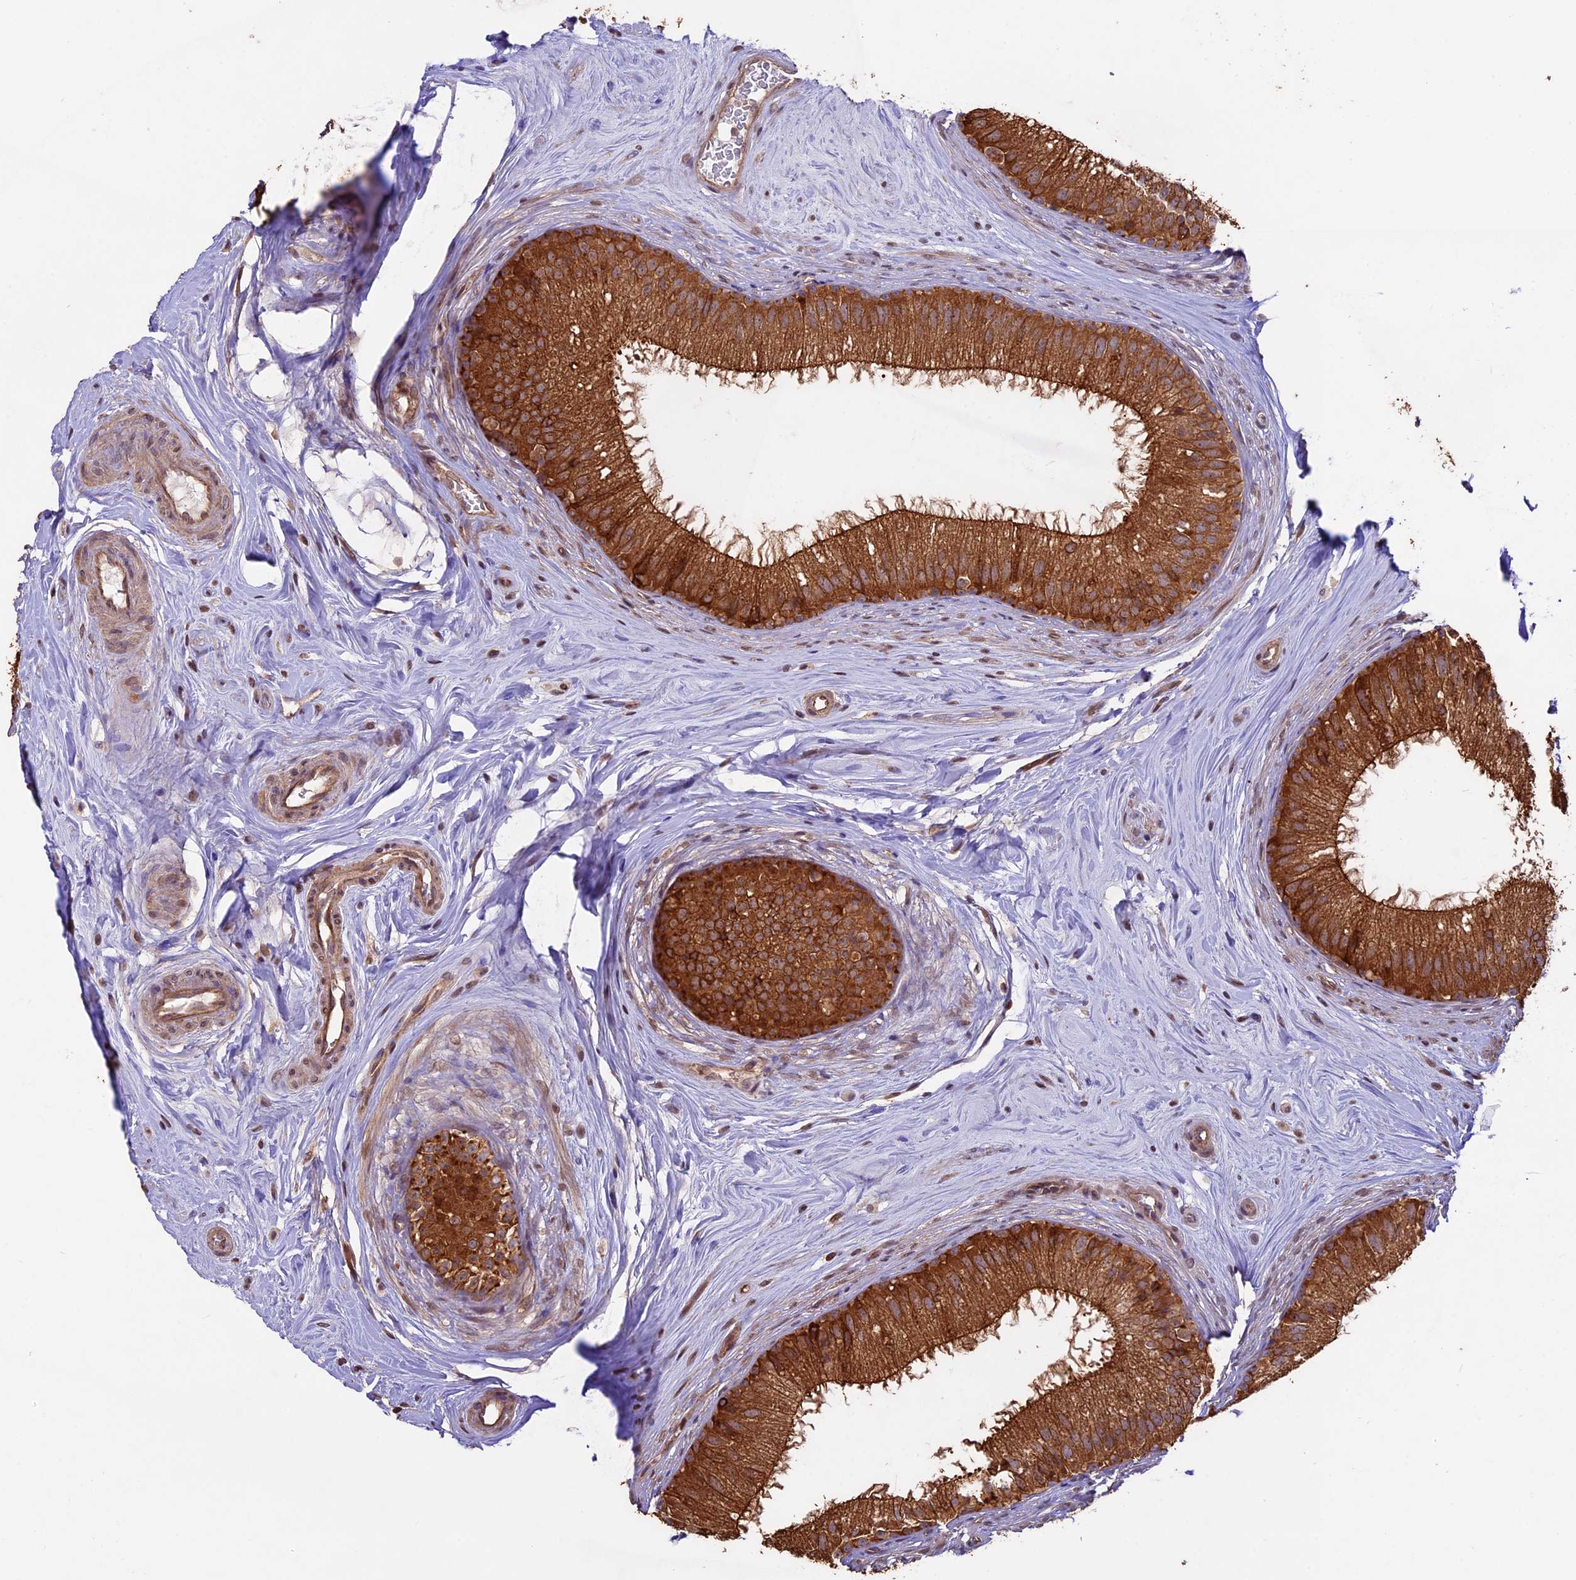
{"staining": {"intensity": "strong", "quantity": ">75%", "location": "cytoplasmic/membranous"}, "tissue": "epididymis", "cell_type": "Glandular cells", "image_type": "normal", "snomed": [{"axis": "morphology", "description": "Normal tissue, NOS"}, {"axis": "topography", "description": "Epididymis"}], "caption": "Immunohistochemical staining of unremarkable human epididymis displays strong cytoplasmic/membranous protein staining in approximately >75% of glandular cells. The staining was performed using DAB to visualize the protein expression in brown, while the nuclei were stained in blue with hematoxylin (Magnification: 20x).", "gene": "BCAS4", "patient": {"sex": "male", "age": 33}}